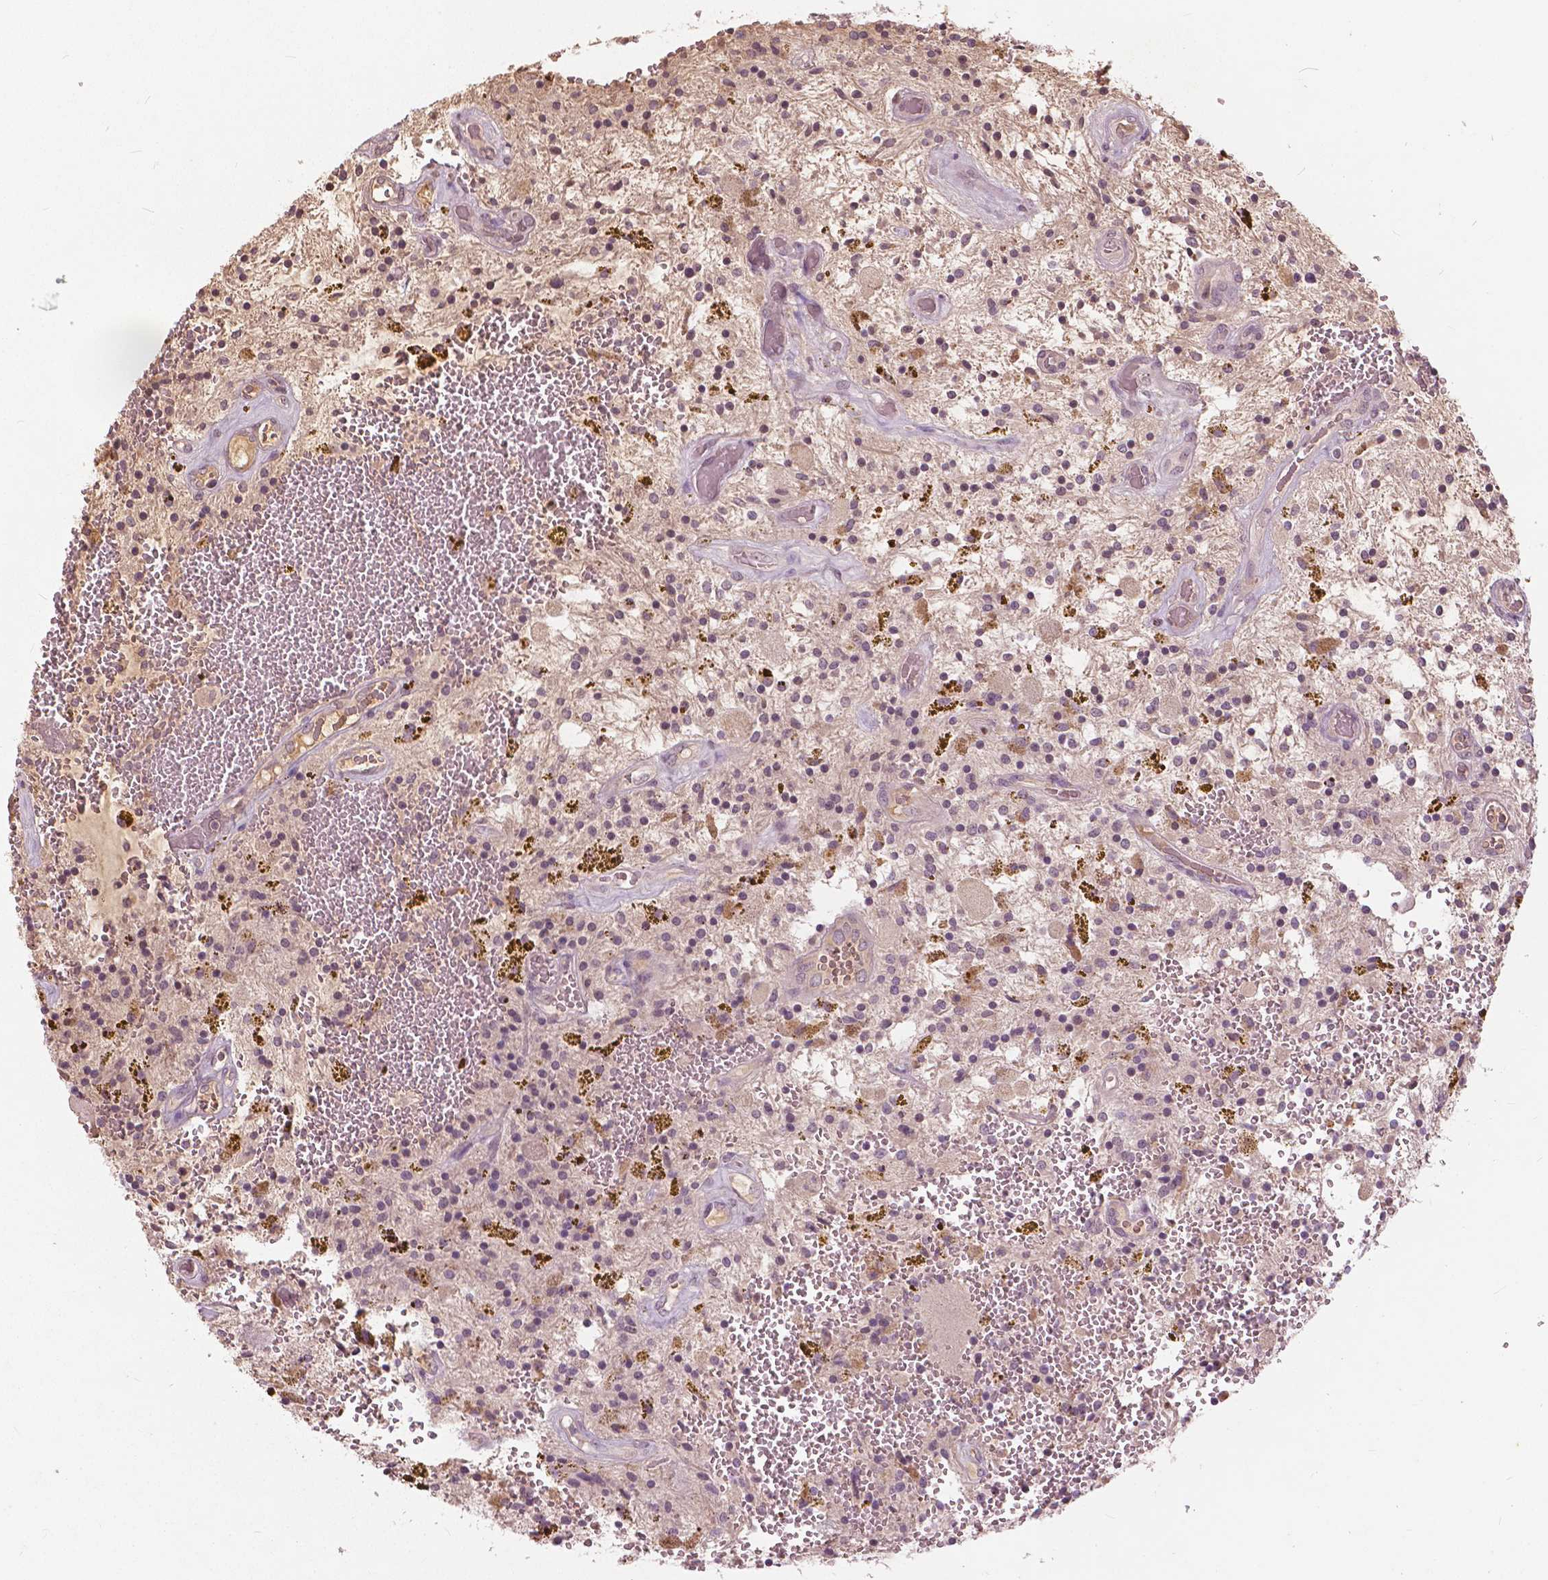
{"staining": {"intensity": "negative", "quantity": "none", "location": "none"}, "tissue": "glioma", "cell_type": "Tumor cells", "image_type": "cancer", "snomed": [{"axis": "morphology", "description": "Glioma, malignant, Low grade"}, {"axis": "topography", "description": "Cerebellum"}], "caption": "Immunohistochemical staining of glioma demonstrates no significant expression in tumor cells.", "gene": "ANGPTL4", "patient": {"sex": "female", "age": 14}}